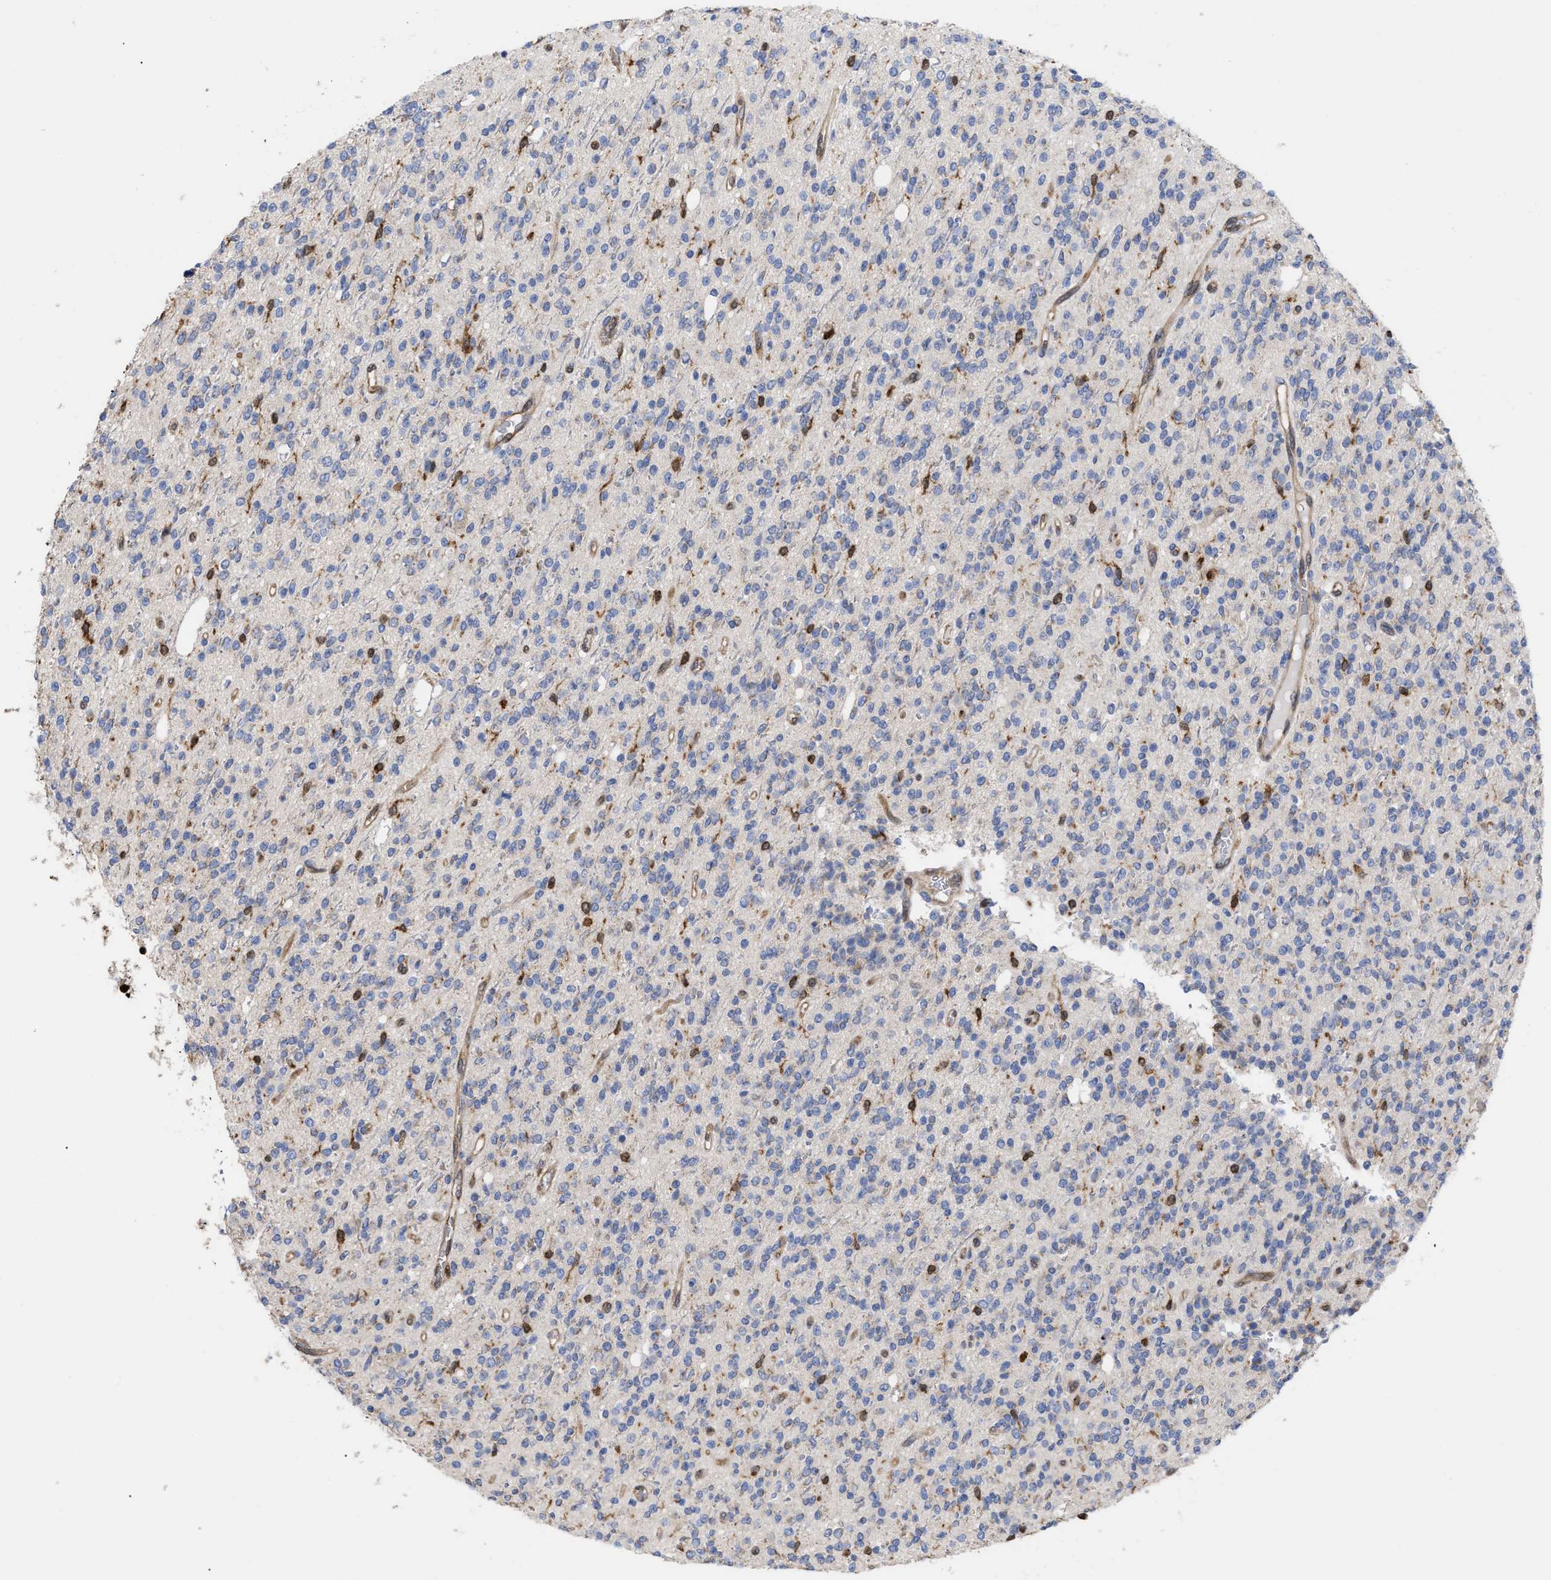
{"staining": {"intensity": "negative", "quantity": "none", "location": "none"}, "tissue": "glioma", "cell_type": "Tumor cells", "image_type": "cancer", "snomed": [{"axis": "morphology", "description": "Glioma, malignant, High grade"}, {"axis": "topography", "description": "Brain"}], "caption": "Image shows no significant protein positivity in tumor cells of glioma.", "gene": "GIMAP4", "patient": {"sex": "male", "age": 34}}